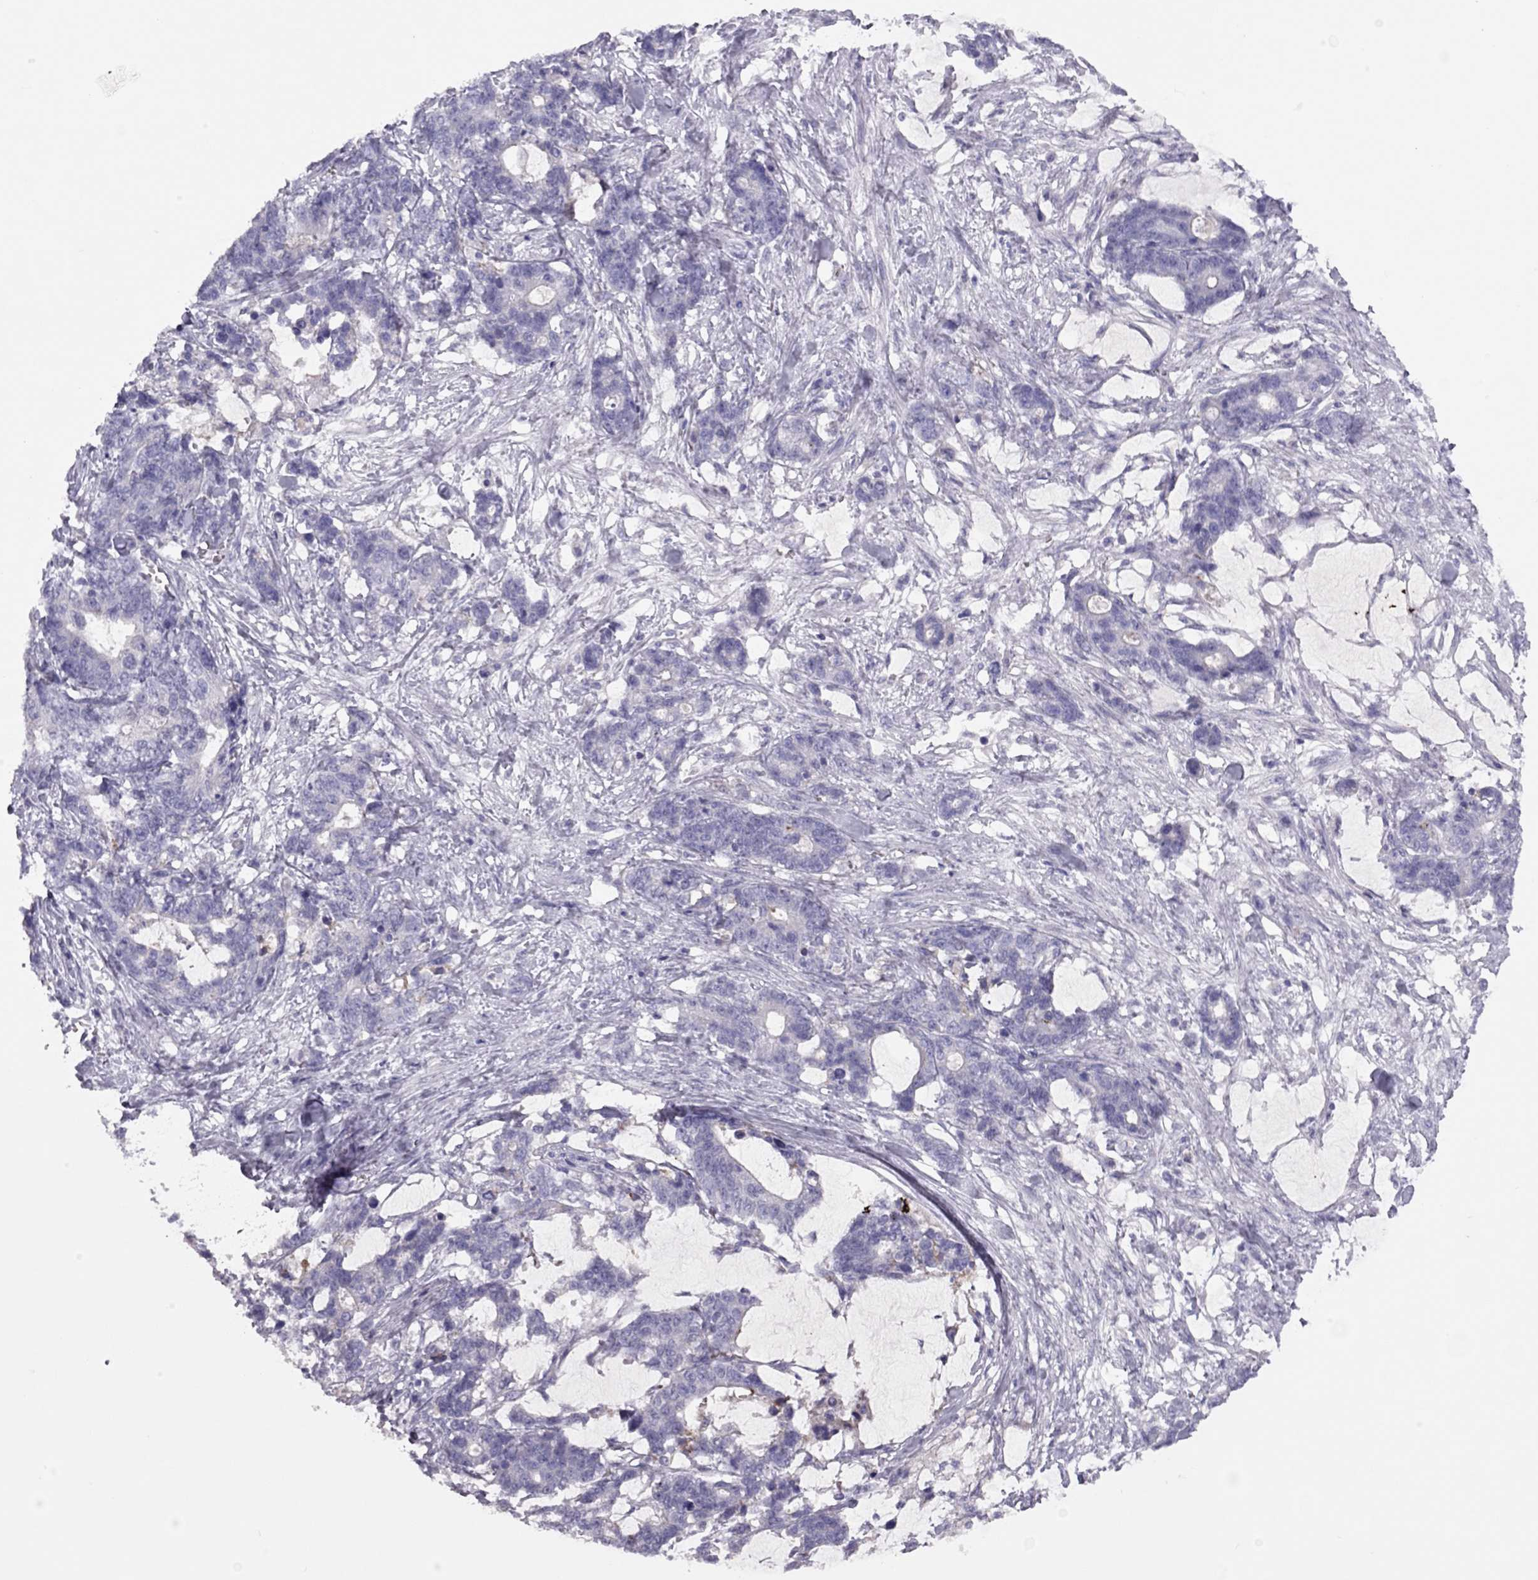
{"staining": {"intensity": "negative", "quantity": "none", "location": "none"}, "tissue": "stomach cancer", "cell_type": "Tumor cells", "image_type": "cancer", "snomed": [{"axis": "morphology", "description": "Normal tissue, NOS"}, {"axis": "morphology", "description": "Adenocarcinoma, NOS"}, {"axis": "topography", "description": "Stomach"}], "caption": "Protein analysis of stomach adenocarcinoma exhibits no significant staining in tumor cells. (DAB IHC visualized using brightfield microscopy, high magnification).", "gene": "RHD", "patient": {"sex": "female", "age": 64}}